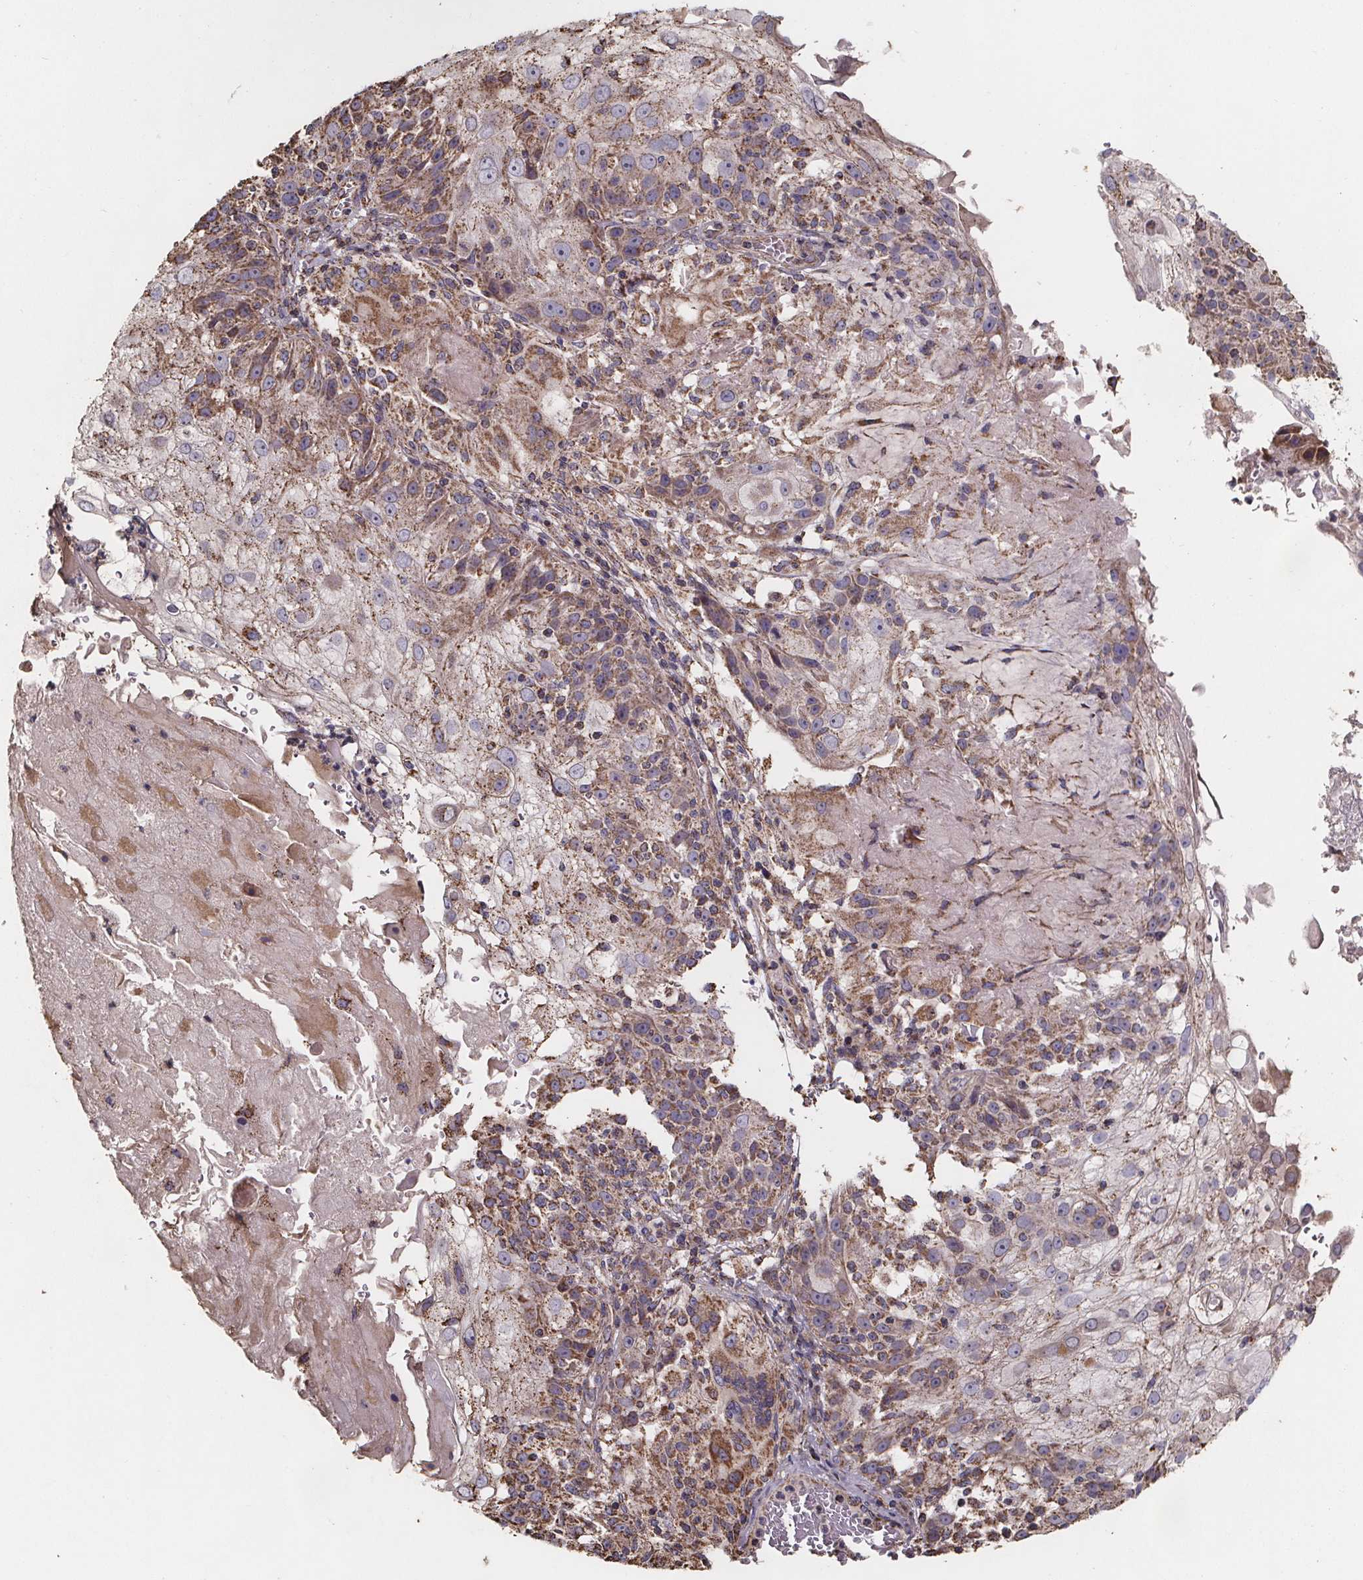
{"staining": {"intensity": "moderate", "quantity": ">75%", "location": "cytoplasmic/membranous"}, "tissue": "skin cancer", "cell_type": "Tumor cells", "image_type": "cancer", "snomed": [{"axis": "morphology", "description": "Normal tissue, NOS"}, {"axis": "morphology", "description": "Squamous cell carcinoma, NOS"}, {"axis": "topography", "description": "Skin"}], "caption": "This histopathology image displays immunohistochemistry staining of skin squamous cell carcinoma, with medium moderate cytoplasmic/membranous positivity in approximately >75% of tumor cells.", "gene": "SLC35D2", "patient": {"sex": "female", "age": 83}}